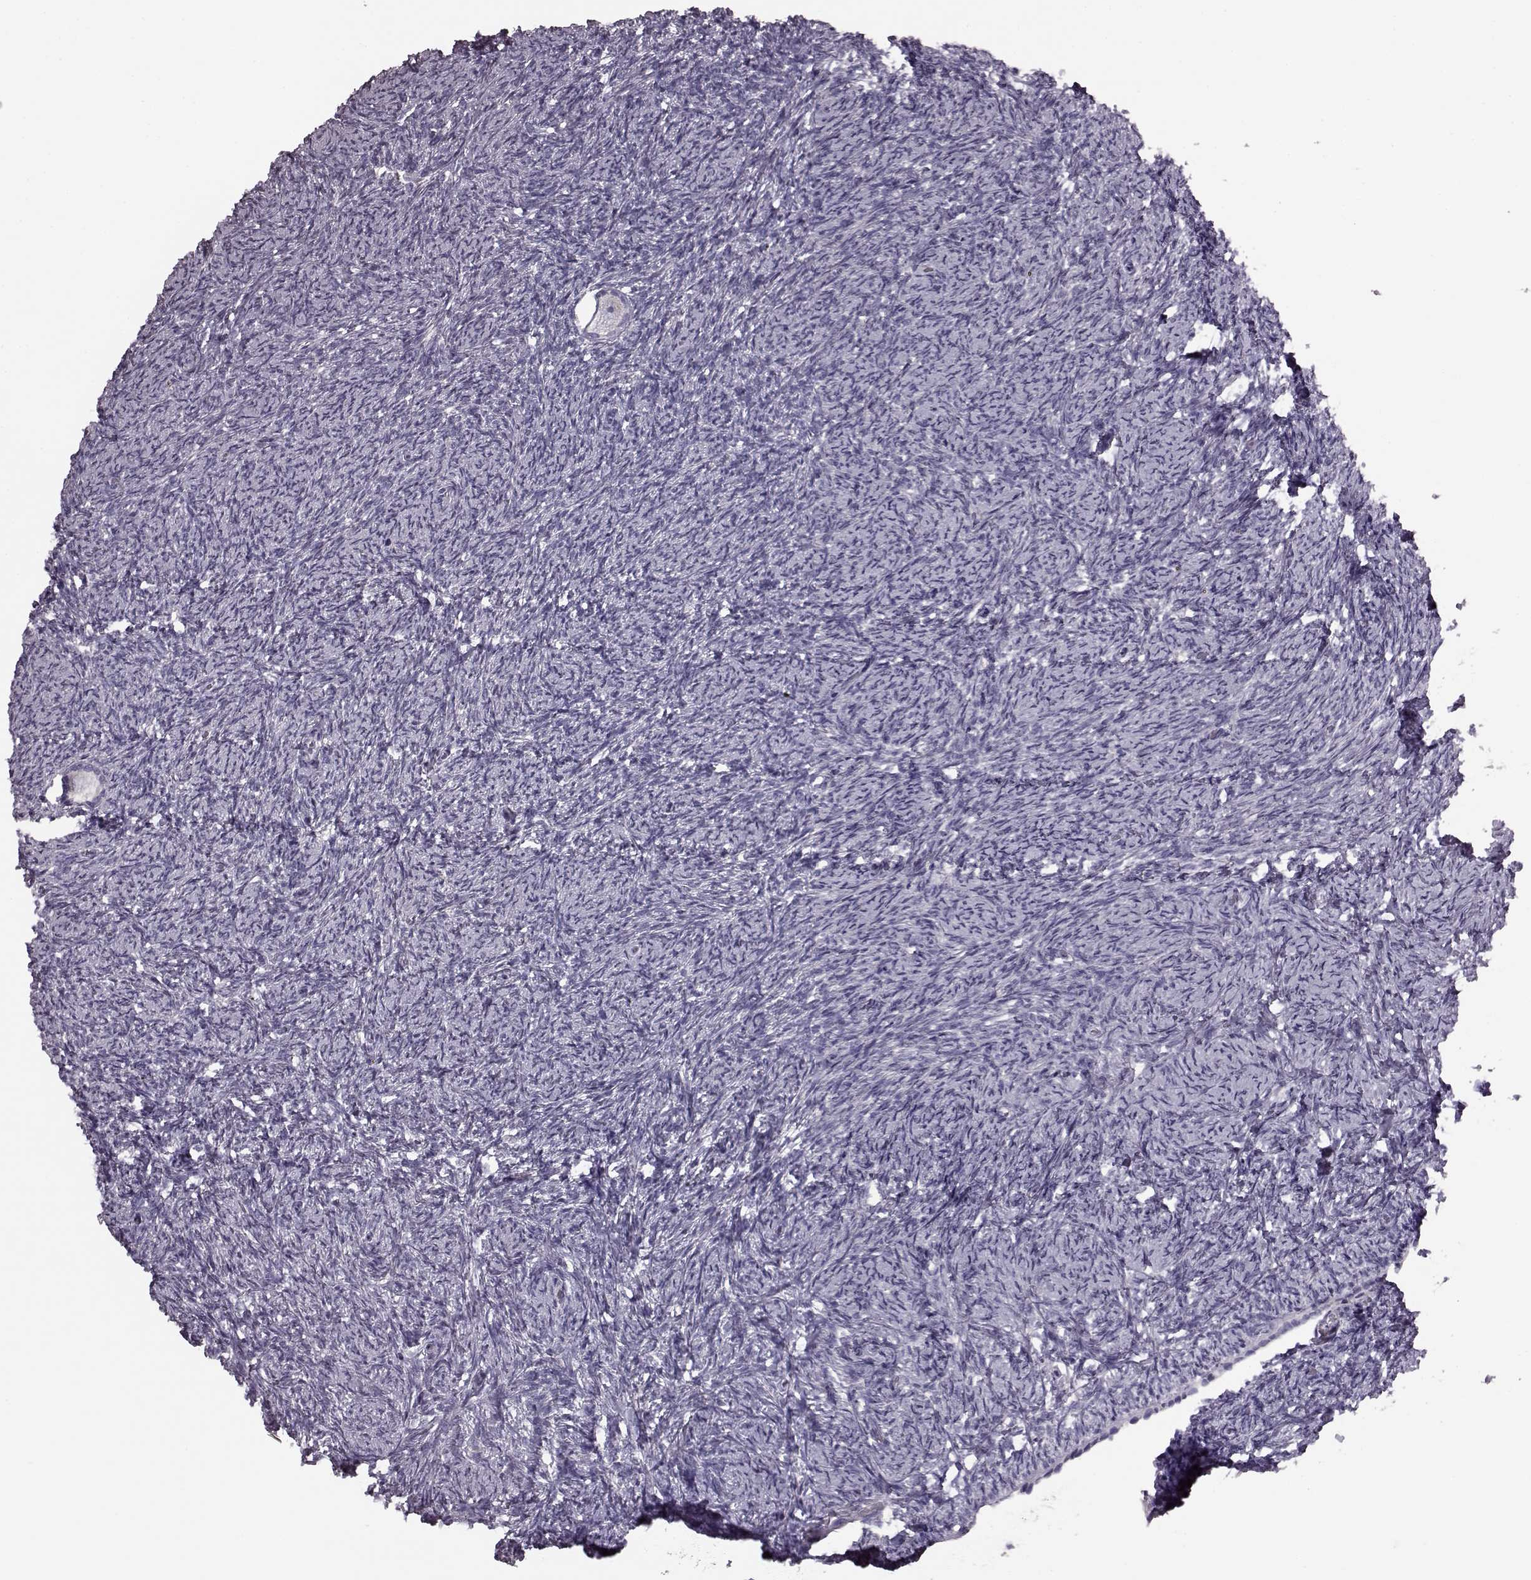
{"staining": {"intensity": "negative", "quantity": "none", "location": "none"}, "tissue": "ovary", "cell_type": "Follicle cells", "image_type": "normal", "snomed": [{"axis": "morphology", "description": "Normal tissue, NOS"}, {"axis": "topography", "description": "Ovary"}], "caption": "High power microscopy micrograph of an immunohistochemistry (IHC) image of benign ovary, revealing no significant expression in follicle cells.", "gene": "SNTG1", "patient": {"sex": "female", "age": 39}}